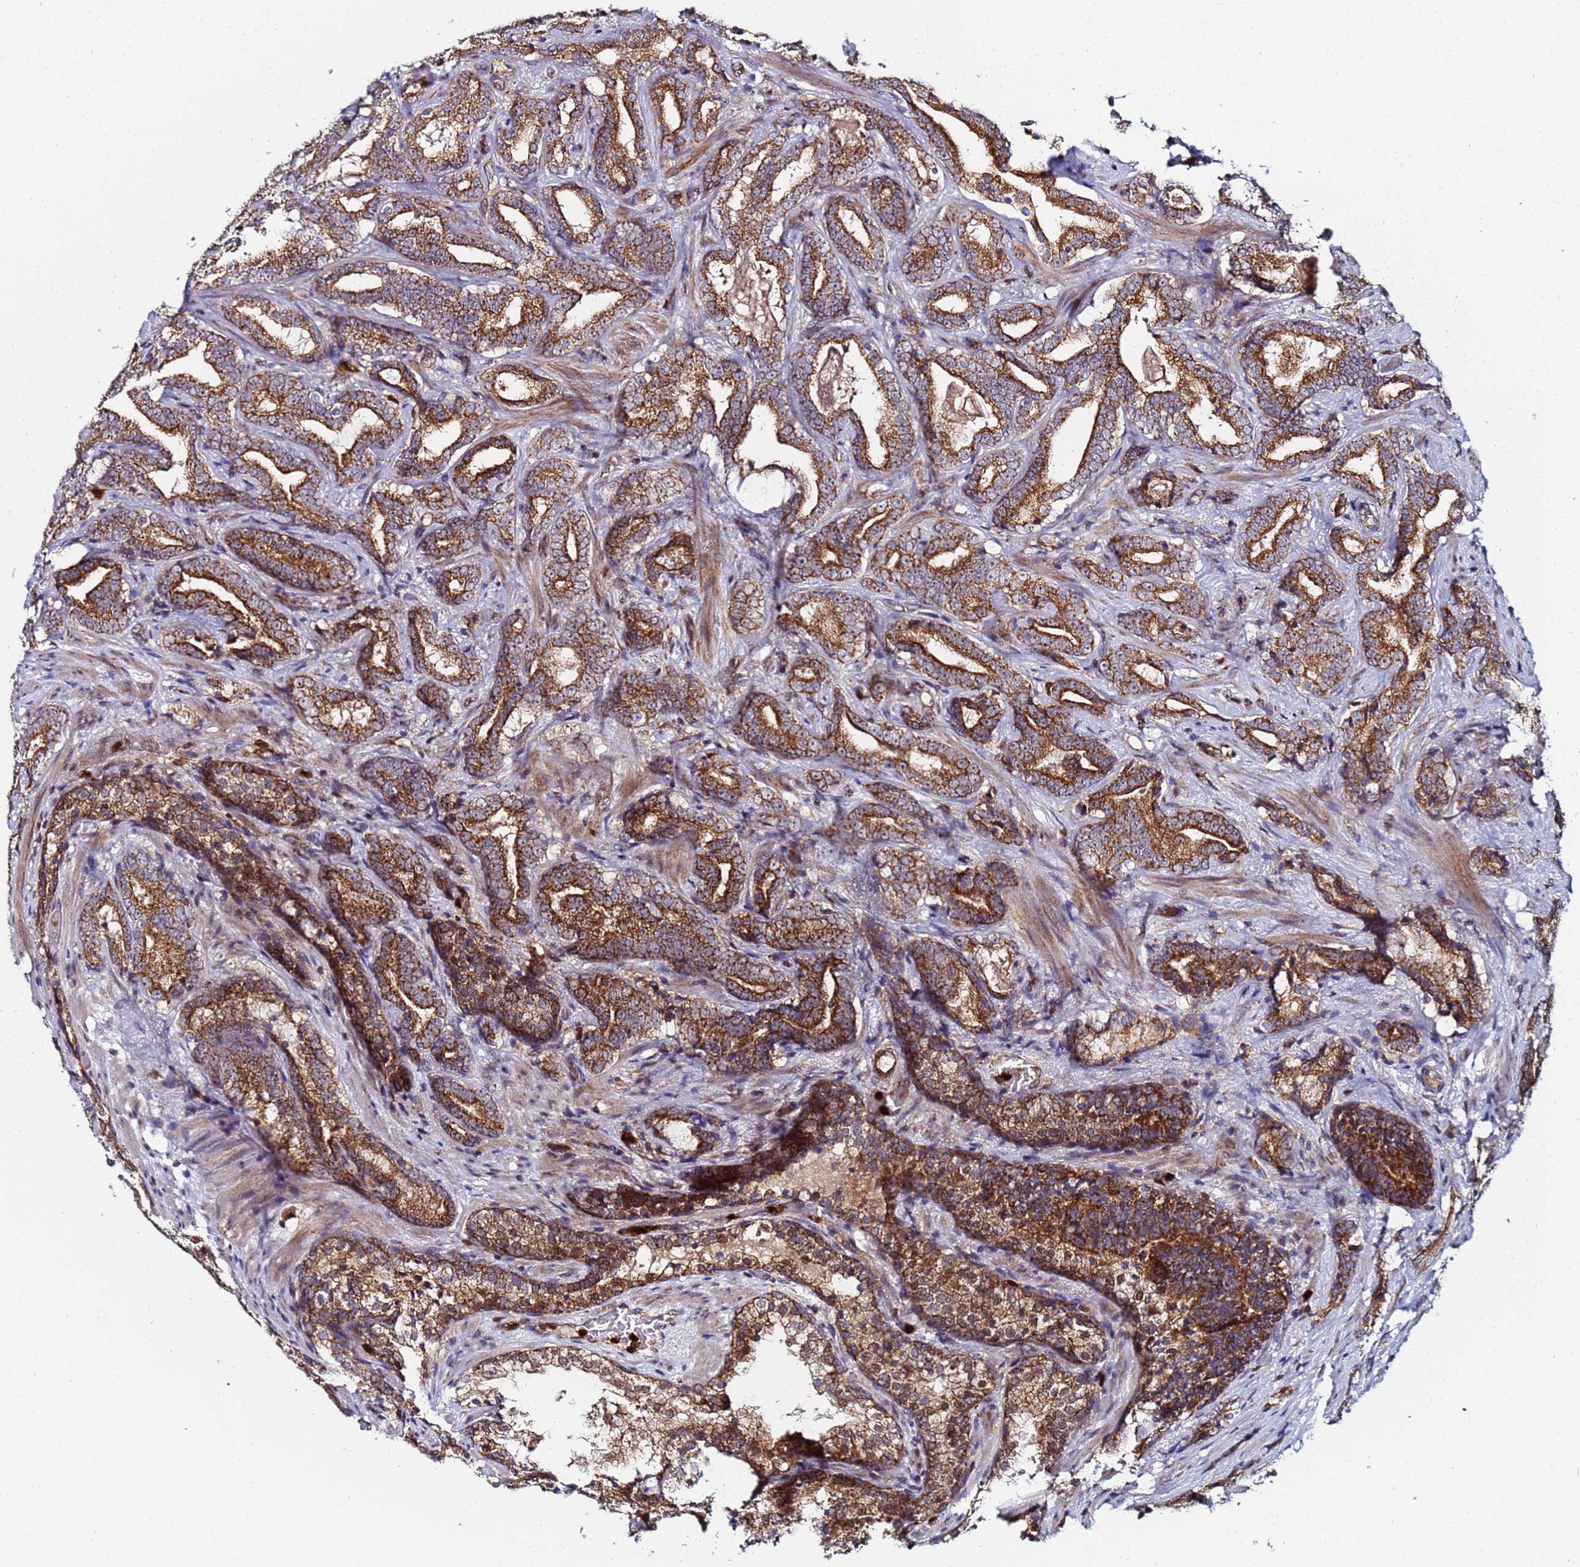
{"staining": {"intensity": "strong", "quantity": ">75%", "location": "cytoplasmic/membranous"}, "tissue": "prostate cancer", "cell_type": "Tumor cells", "image_type": "cancer", "snomed": [{"axis": "morphology", "description": "Adenocarcinoma, Low grade"}, {"axis": "topography", "description": "Prostate"}], "caption": "Human prostate cancer stained with a protein marker displays strong staining in tumor cells.", "gene": "CCDC127", "patient": {"sex": "male", "age": 58}}